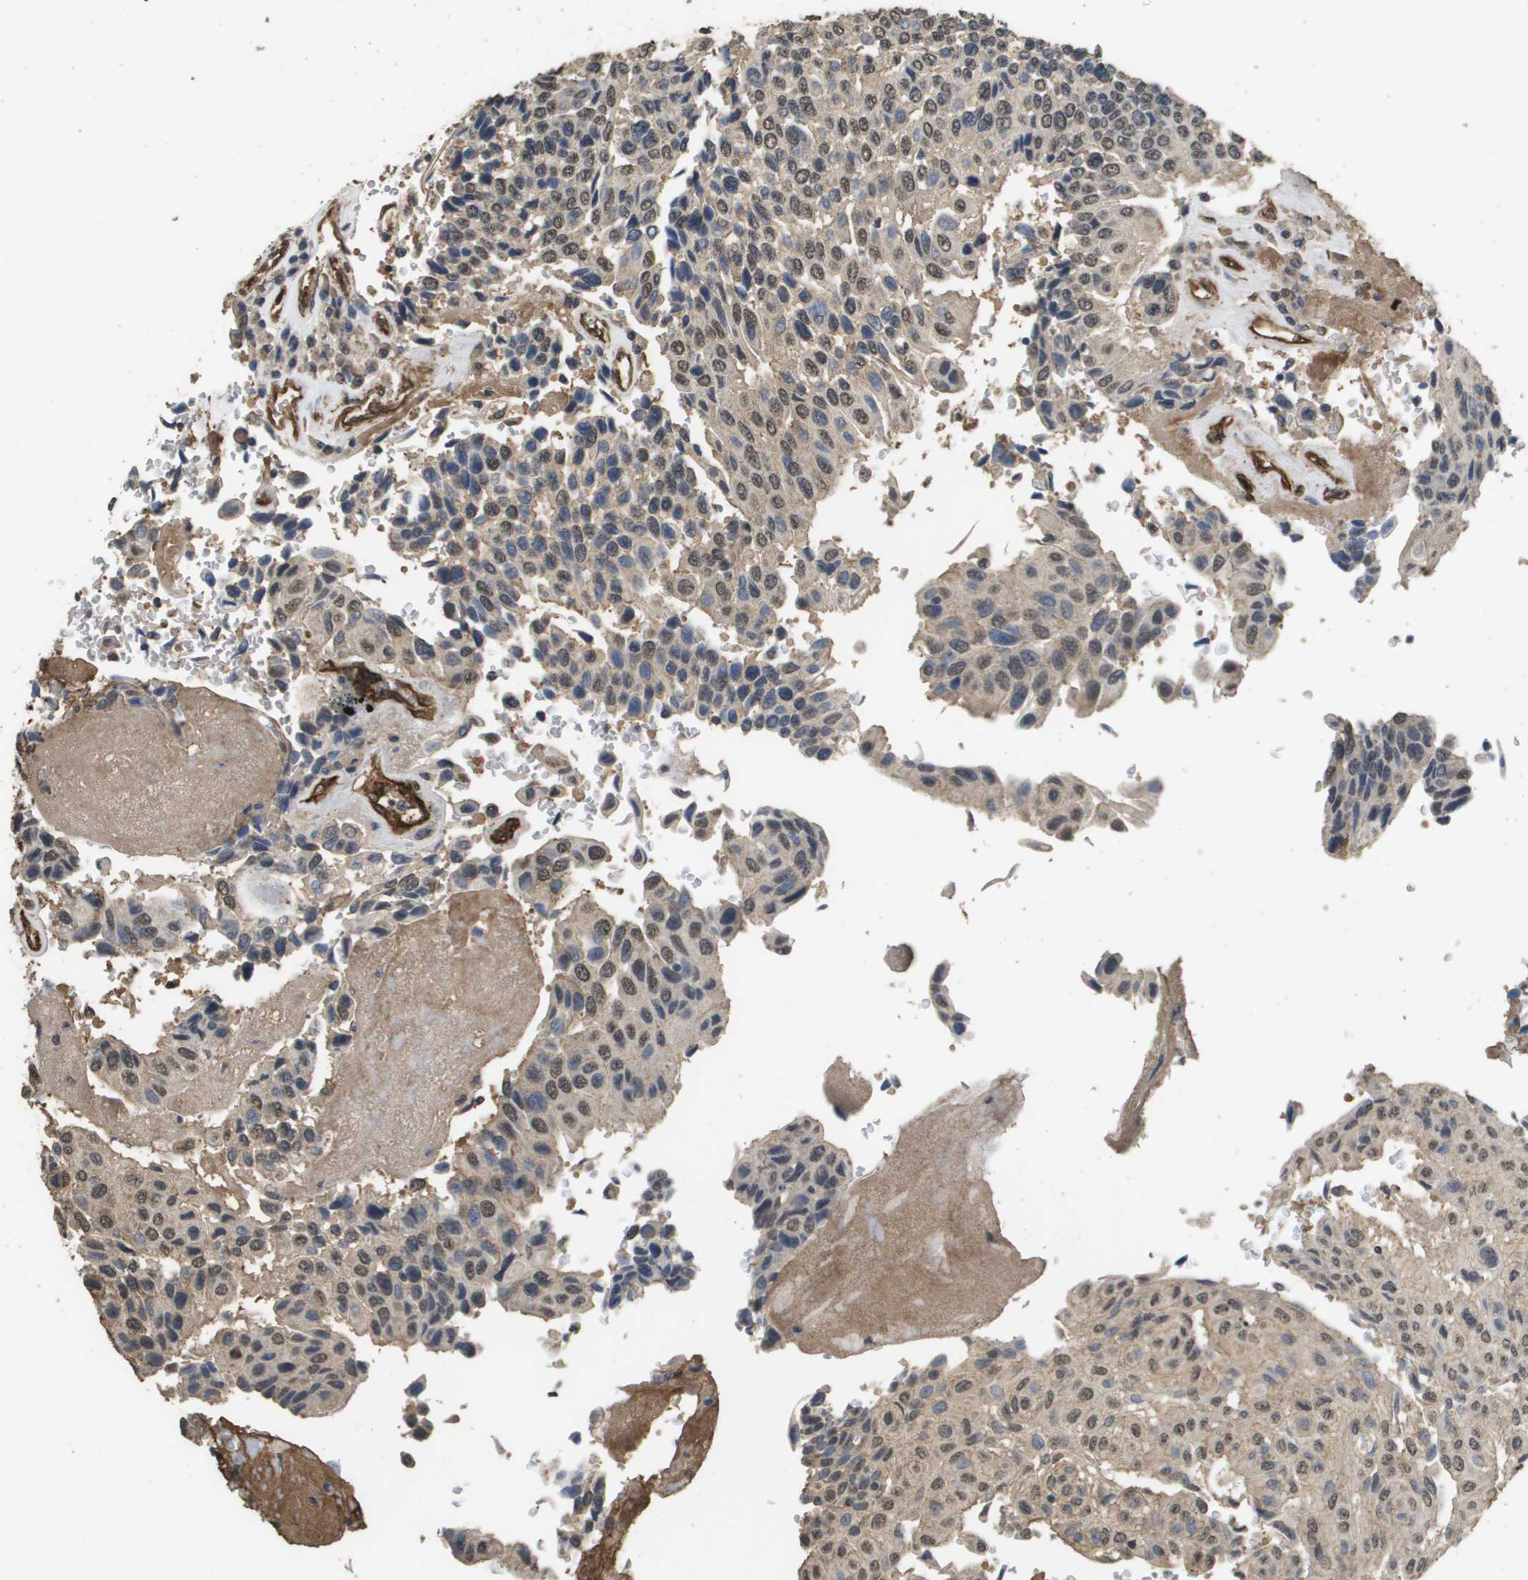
{"staining": {"intensity": "moderate", "quantity": "25%-75%", "location": "cytoplasmic/membranous,nuclear"}, "tissue": "urothelial cancer", "cell_type": "Tumor cells", "image_type": "cancer", "snomed": [{"axis": "morphology", "description": "Urothelial carcinoma, High grade"}, {"axis": "topography", "description": "Urinary bladder"}], "caption": "Moderate cytoplasmic/membranous and nuclear staining for a protein is identified in approximately 25%-75% of tumor cells of urothelial carcinoma (high-grade) using IHC.", "gene": "AAMP", "patient": {"sex": "male", "age": 66}}